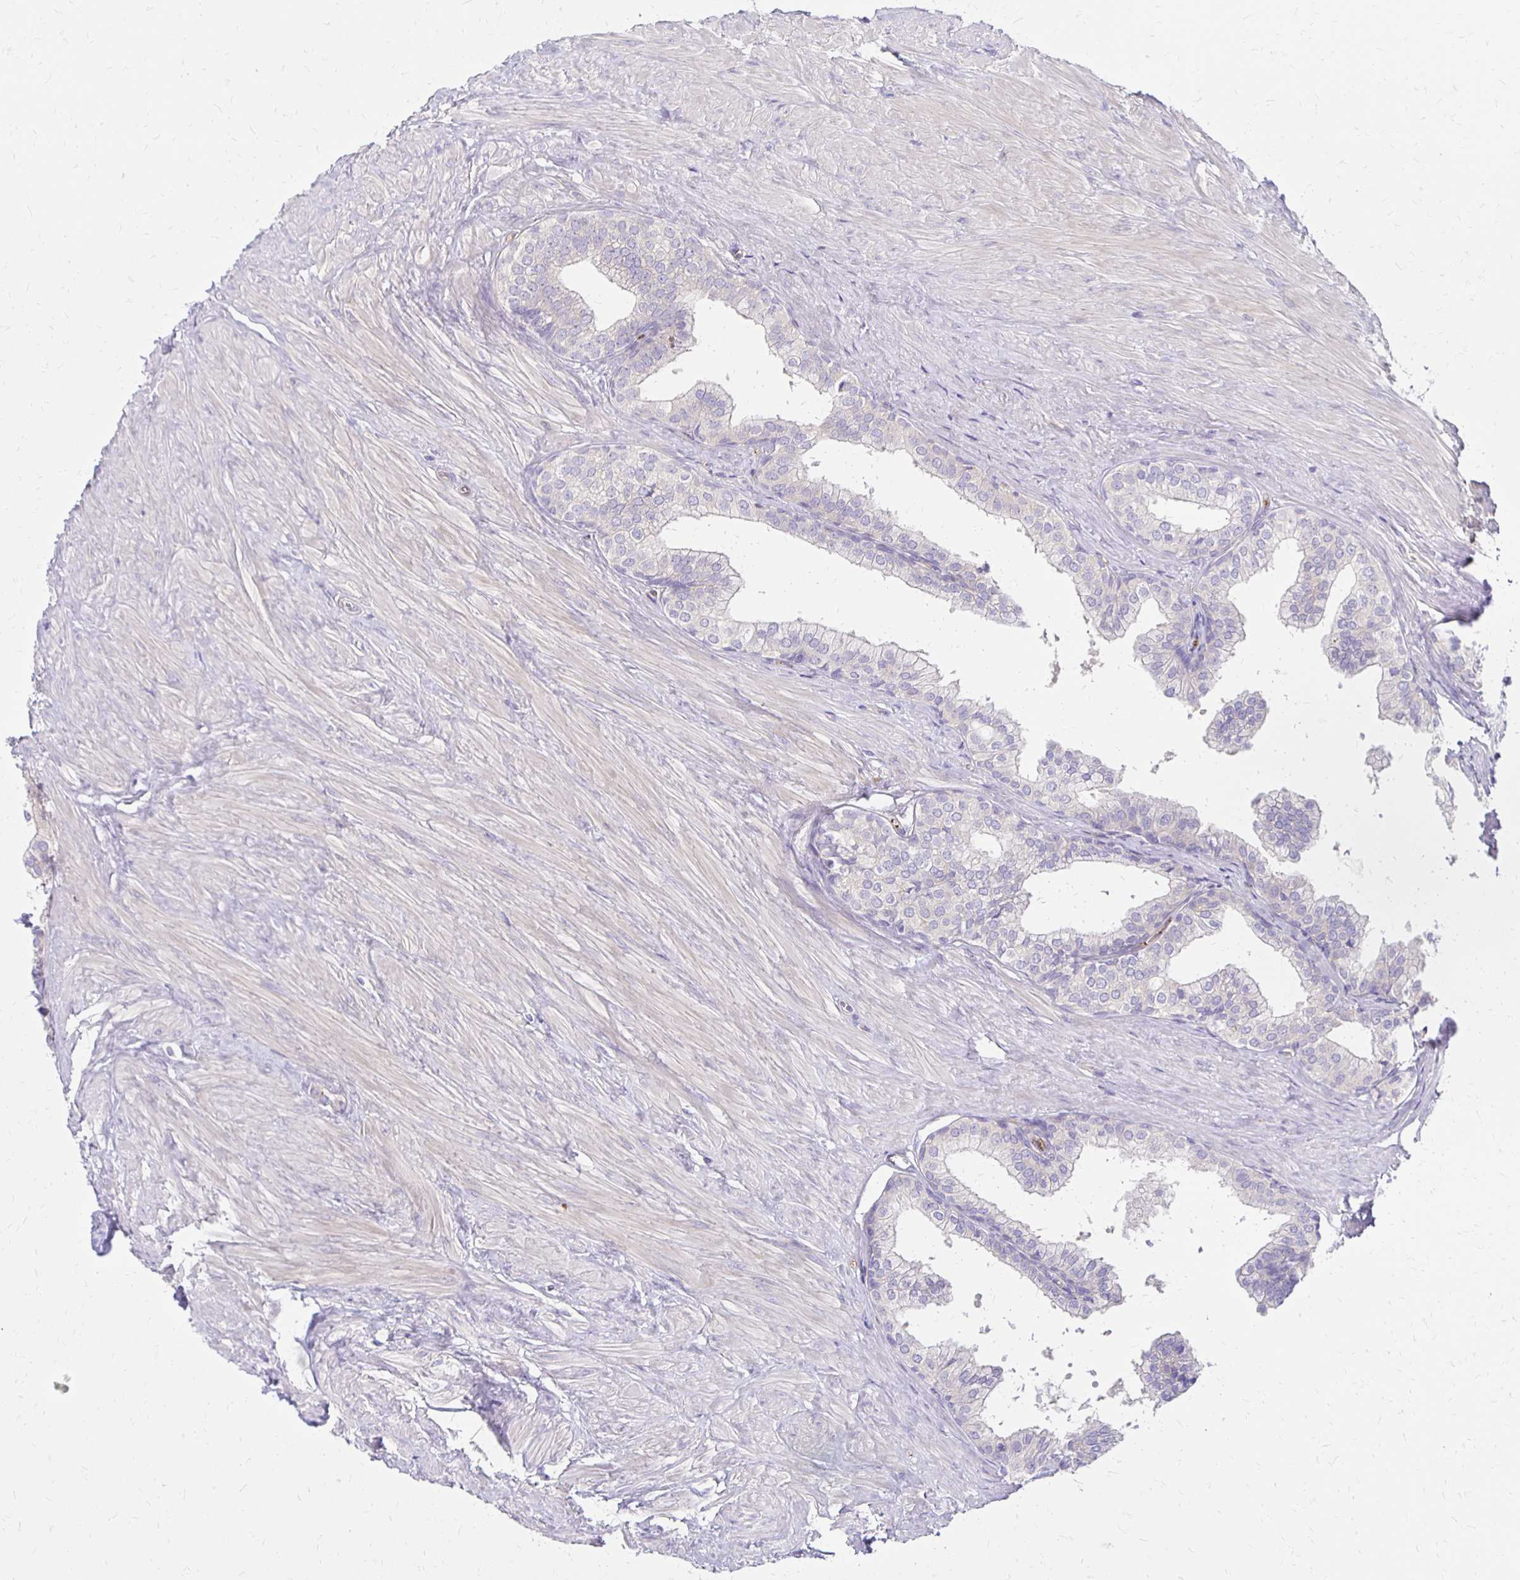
{"staining": {"intensity": "negative", "quantity": "none", "location": "none"}, "tissue": "prostate", "cell_type": "Glandular cells", "image_type": "normal", "snomed": [{"axis": "morphology", "description": "Normal tissue, NOS"}, {"axis": "topography", "description": "Prostate"}, {"axis": "topography", "description": "Peripheral nerve tissue"}], "caption": "DAB immunohistochemical staining of normal human prostate shows no significant positivity in glandular cells.", "gene": "TTYH1", "patient": {"sex": "male", "age": 55}}